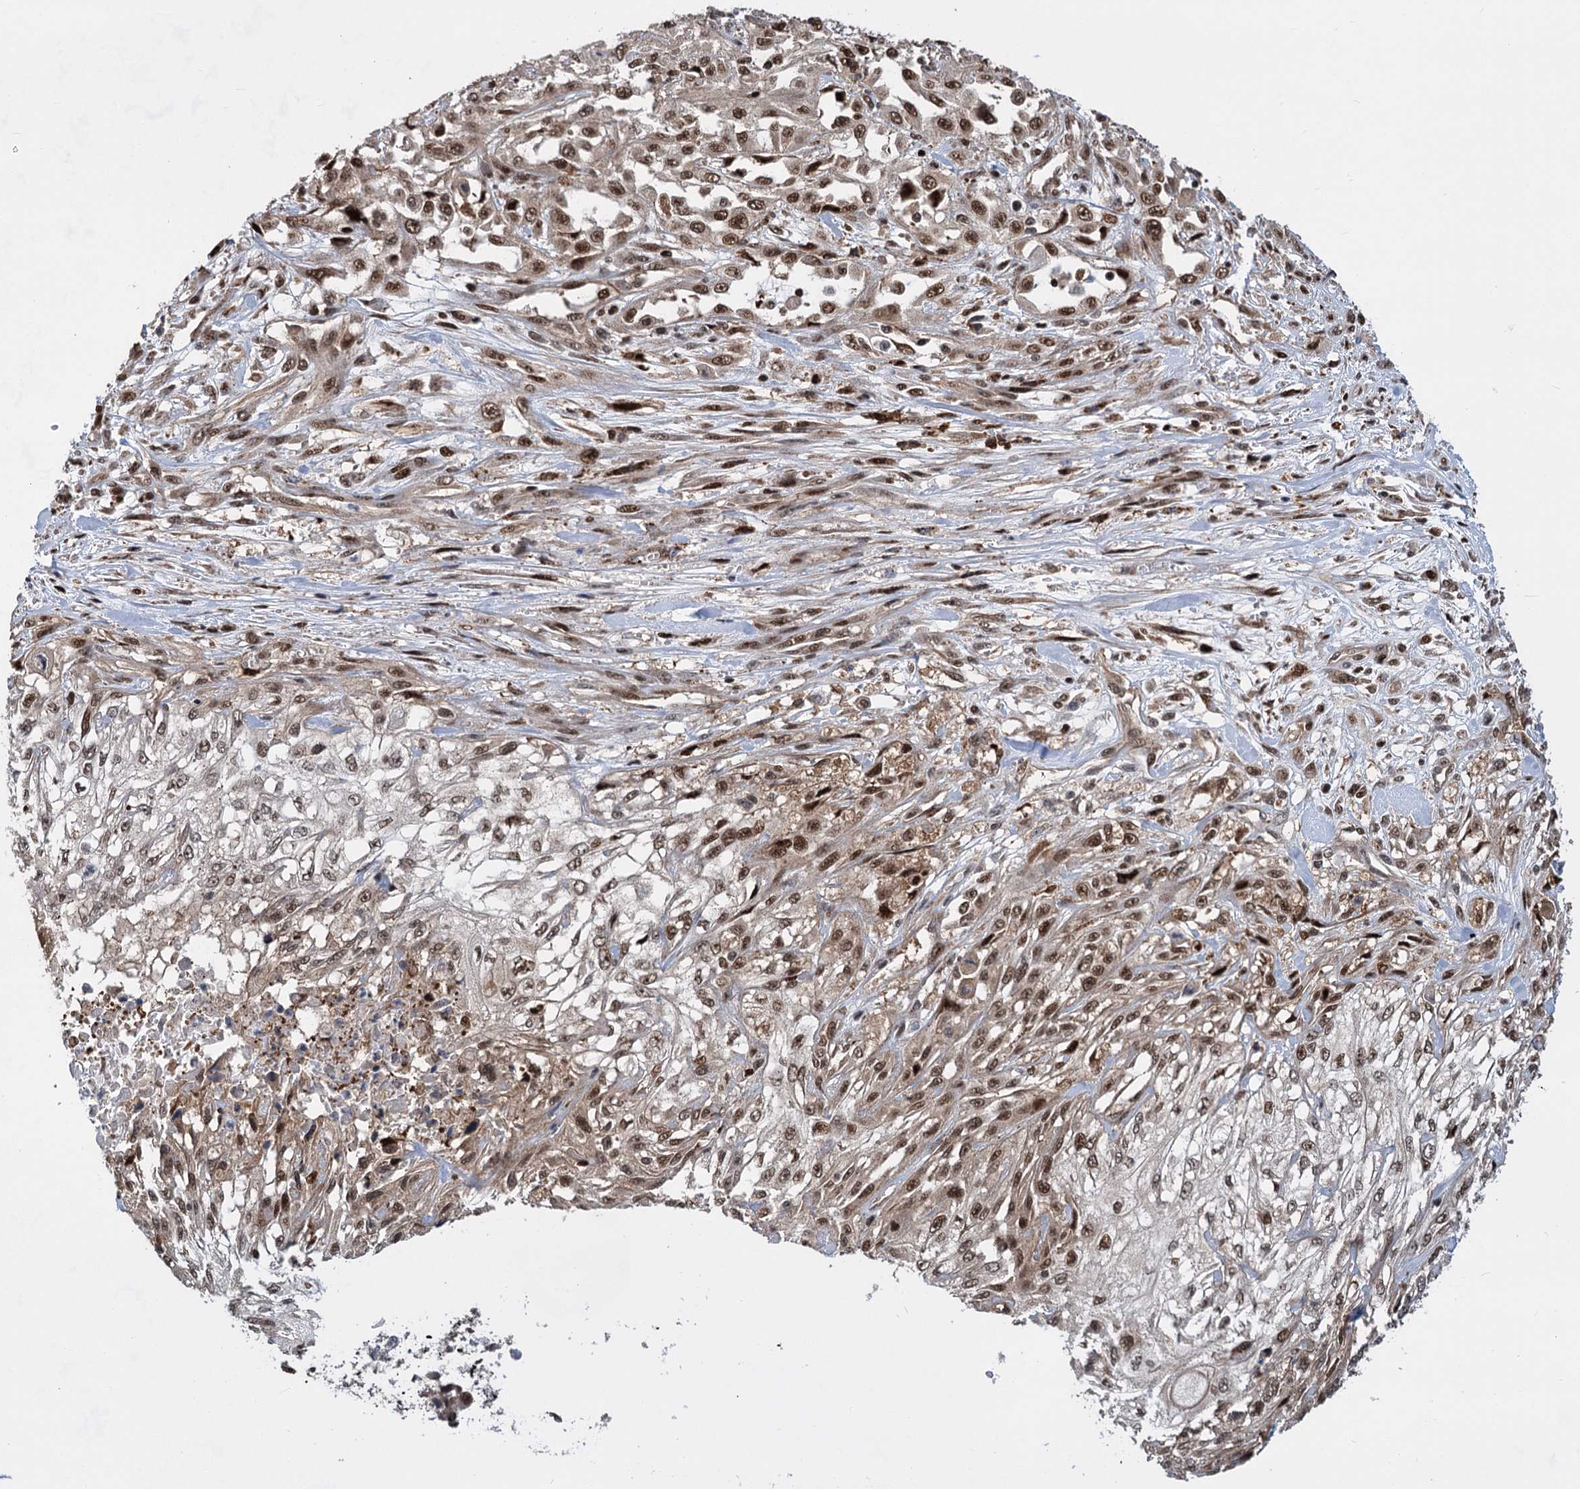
{"staining": {"intensity": "moderate", "quantity": ">75%", "location": "nuclear"}, "tissue": "skin cancer", "cell_type": "Tumor cells", "image_type": "cancer", "snomed": [{"axis": "morphology", "description": "Squamous cell carcinoma, NOS"}, {"axis": "morphology", "description": "Squamous cell carcinoma, metastatic, NOS"}, {"axis": "topography", "description": "Skin"}, {"axis": "topography", "description": "Lymph node"}], "caption": "Protein staining of skin cancer tissue reveals moderate nuclear staining in about >75% of tumor cells.", "gene": "GPBP1", "patient": {"sex": "male", "age": 75}}